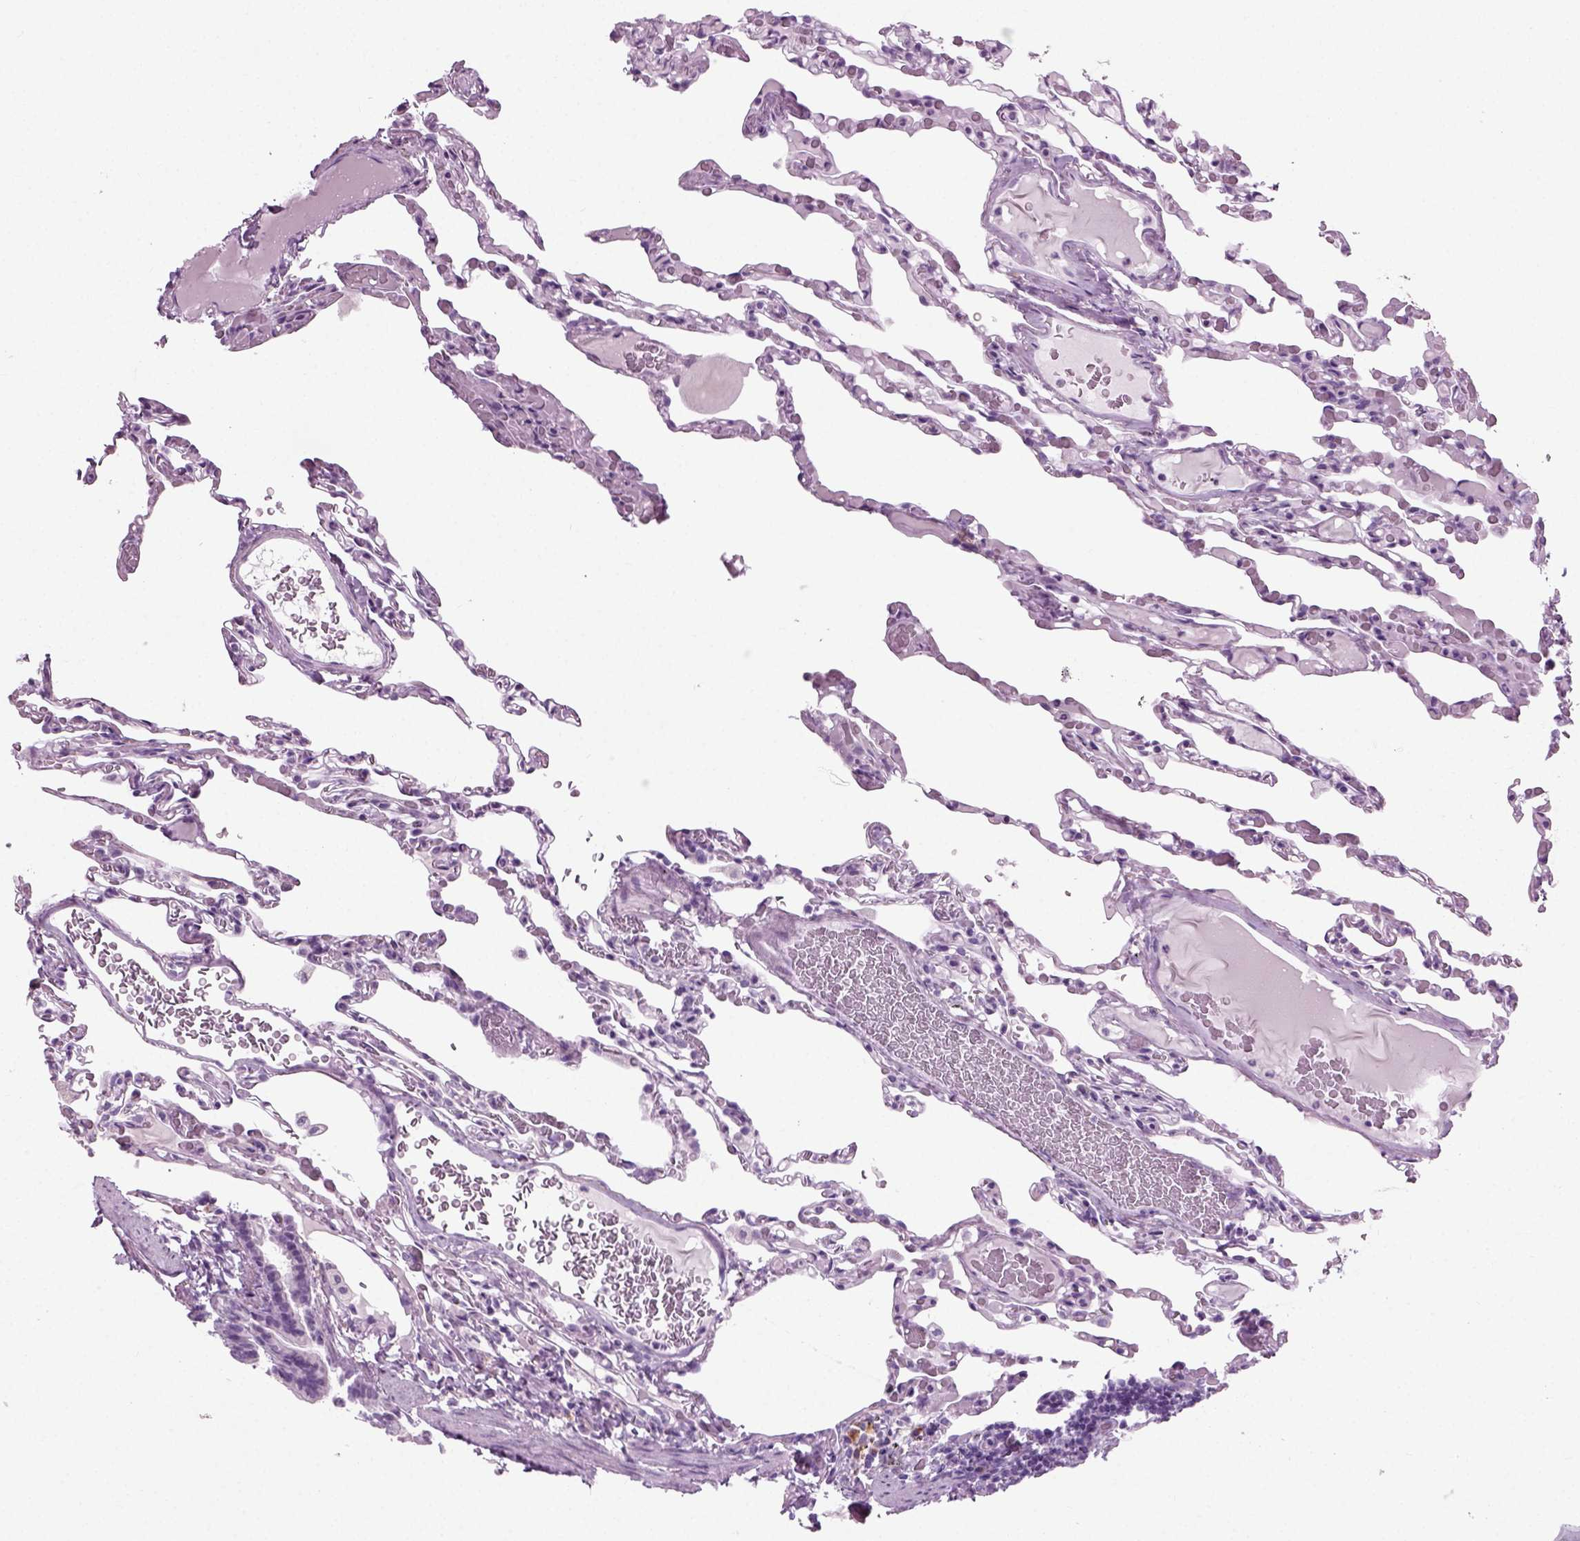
{"staining": {"intensity": "negative", "quantity": "none", "location": "none"}, "tissue": "lung", "cell_type": "Alveolar cells", "image_type": "normal", "snomed": [{"axis": "morphology", "description": "Normal tissue, NOS"}, {"axis": "topography", "description": "Lung"}], "caption": "The photomicrograph shows no significant positivity in alveolar cells of lung.", "gene": "PRLH", "patient": {"sex": "female", "age": 43}}